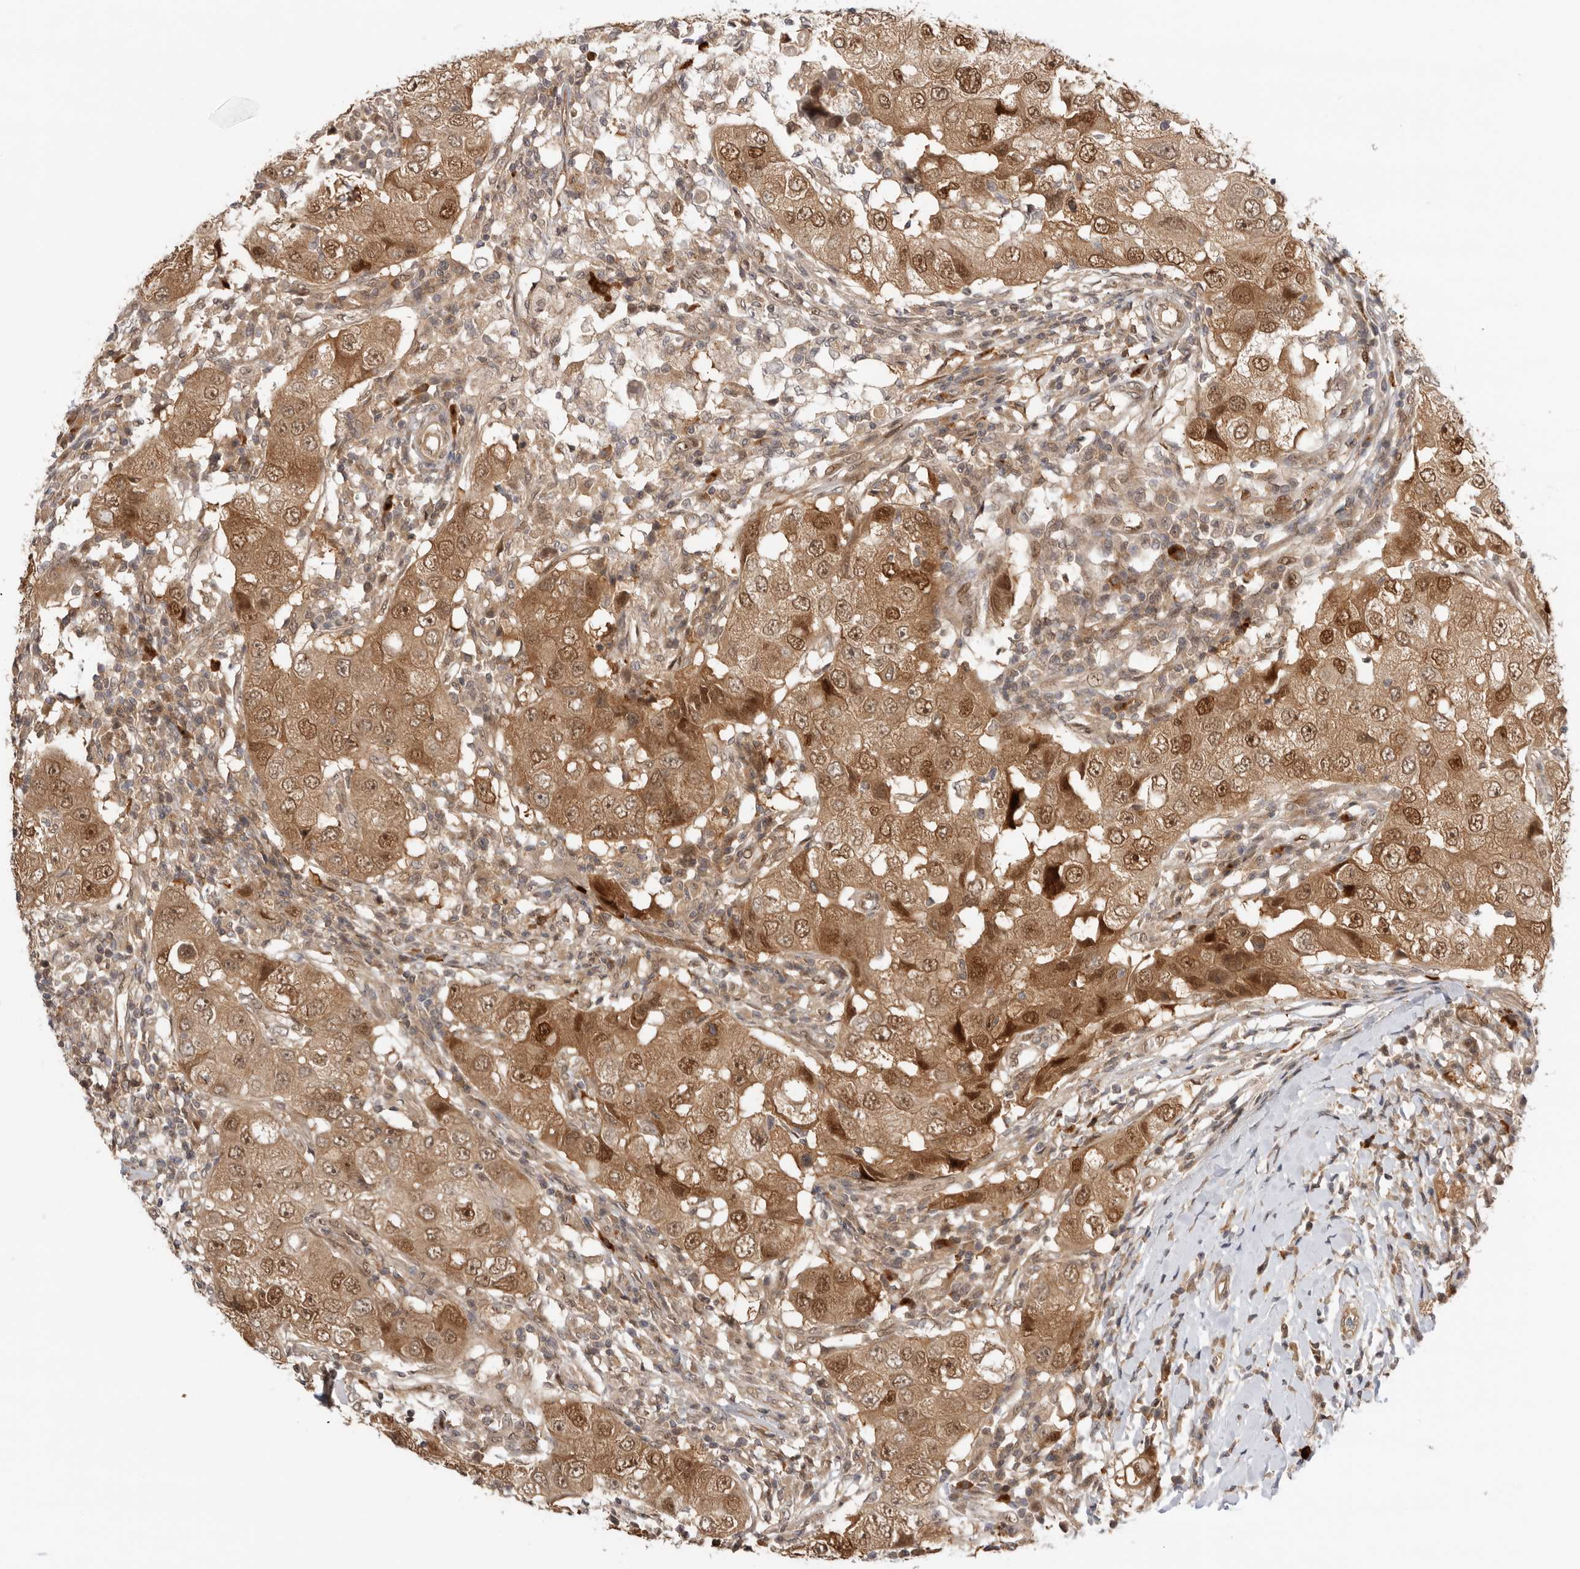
{"staining": {"intensity": "moderate", "quantity": ">75%", "location": "cytoplasmic/membranous,nuclear"}, "tissue": "breast cancer", "cell_type": "Tumor cells", "image_type": "cancer", "snomed": [{"axis": "morphology", "description": "Duct carcinoma"}, {"axis": "topography", "description": "Breast"}], "caption": "Immunohistochemistry staining of breast cancer, which displays medium levels of moderate cytoplasmic/membranous and nuclear expression in about >75% of tumor cells indicating moderate cytoplasmic/membranous and nuclear protein positivity. The staining was performed using DAB (brown) for protein detection and nuclei were counterstained in hematoxylin (blue).", "gene": "DCAF8", "patient": {"sex": "female", "age": 27}}